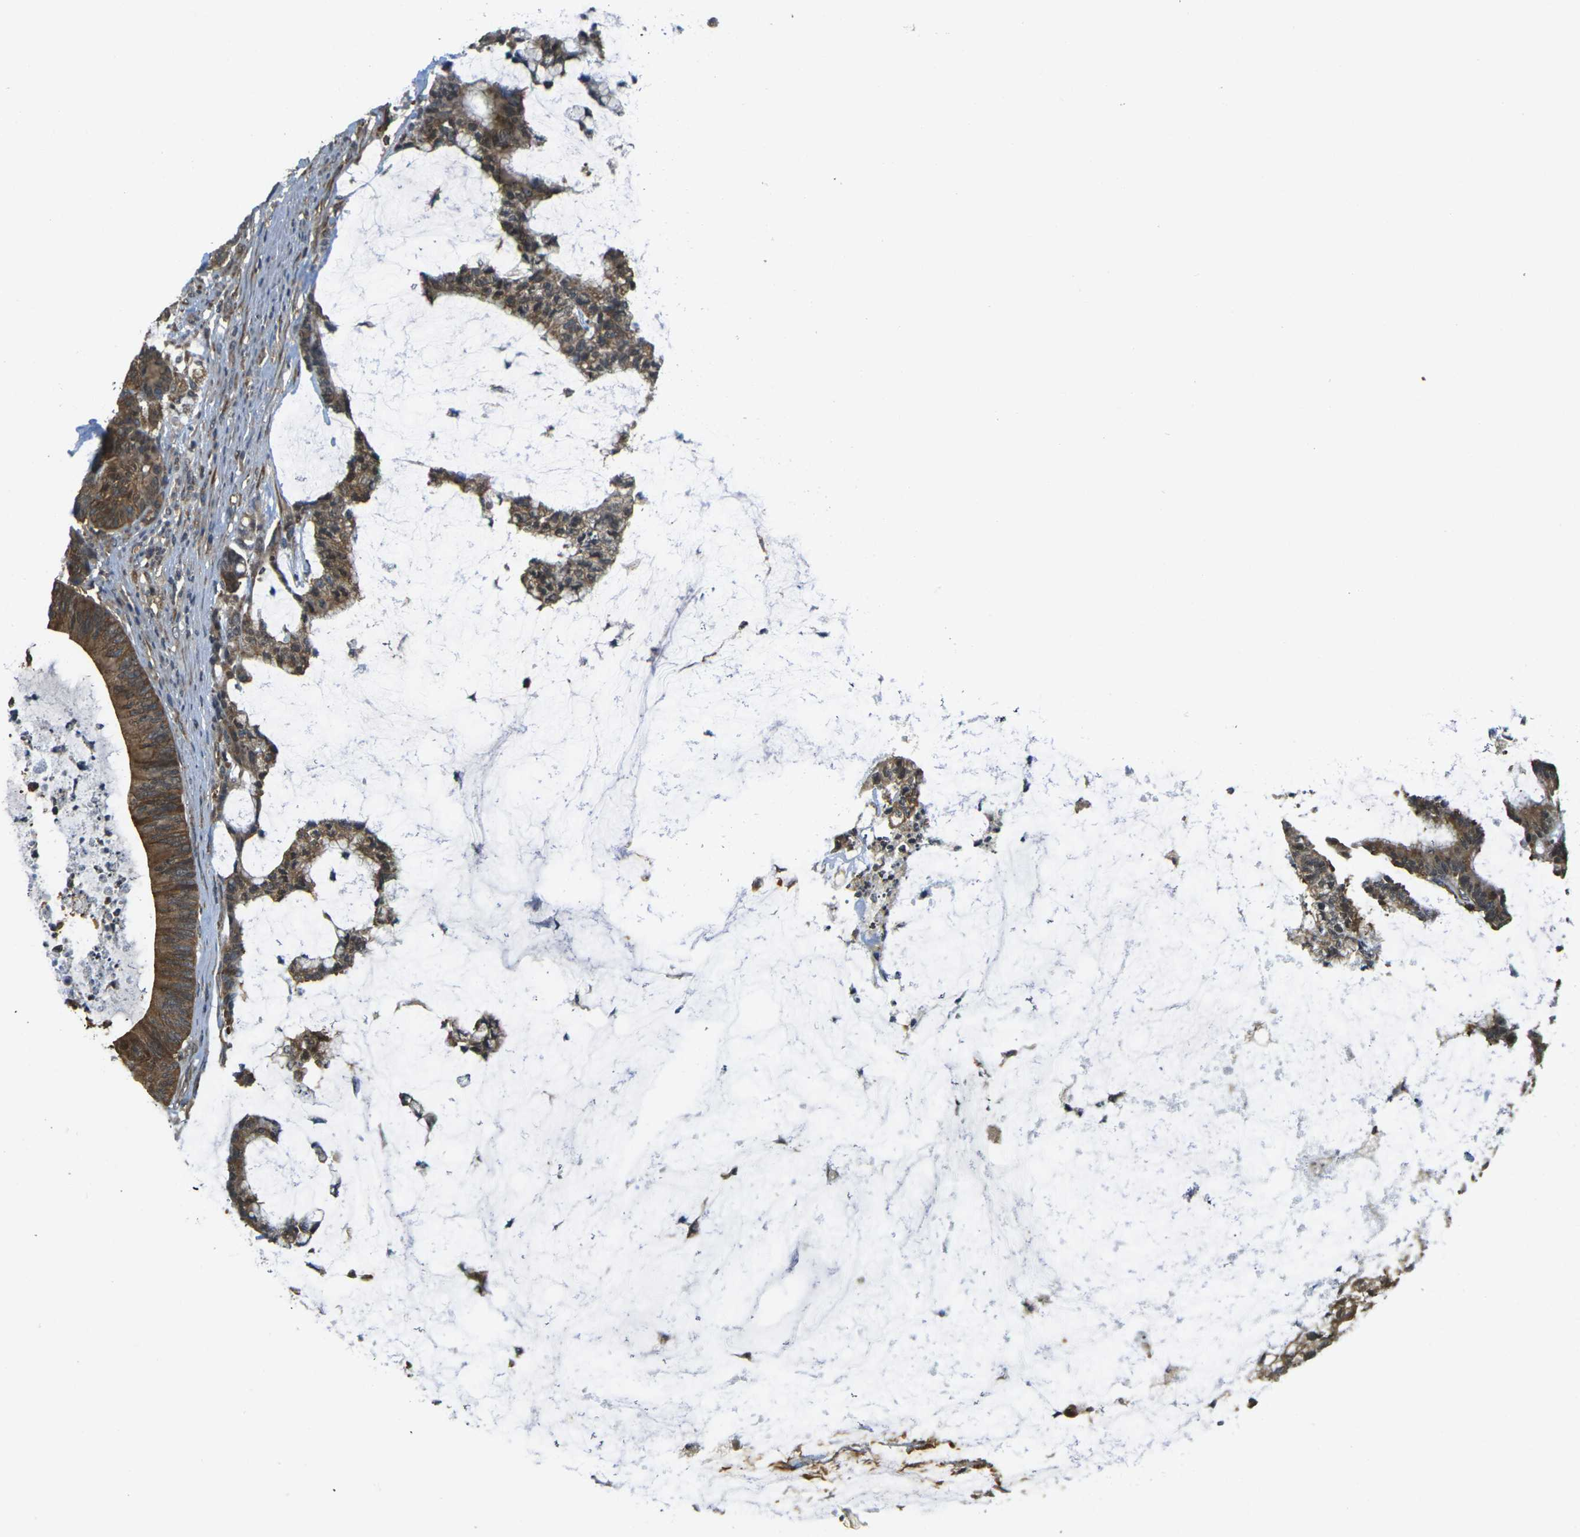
{"staining": {"intensity": "strong", "quantity": ">75%", "location": "cytoplasmic/membranous"}, "tissue": "colorectal cancer", "cell_type": "Tumor cells", "image_type": "cancer", "snomed": [{"axis": "morphology", "description": "Adenocarcinoma, NOS"}, {"axis": "topography", "description": "Colon"}], "caption": "Protein positivity by immunohistochemistry (IHC) displays strong cytoplasmic/membranous positivity in about >75% of tumor cells in adenocarcinoma (colorectal).", "gene": "CAST", "patient": {"sex": "female", "age": 84}}